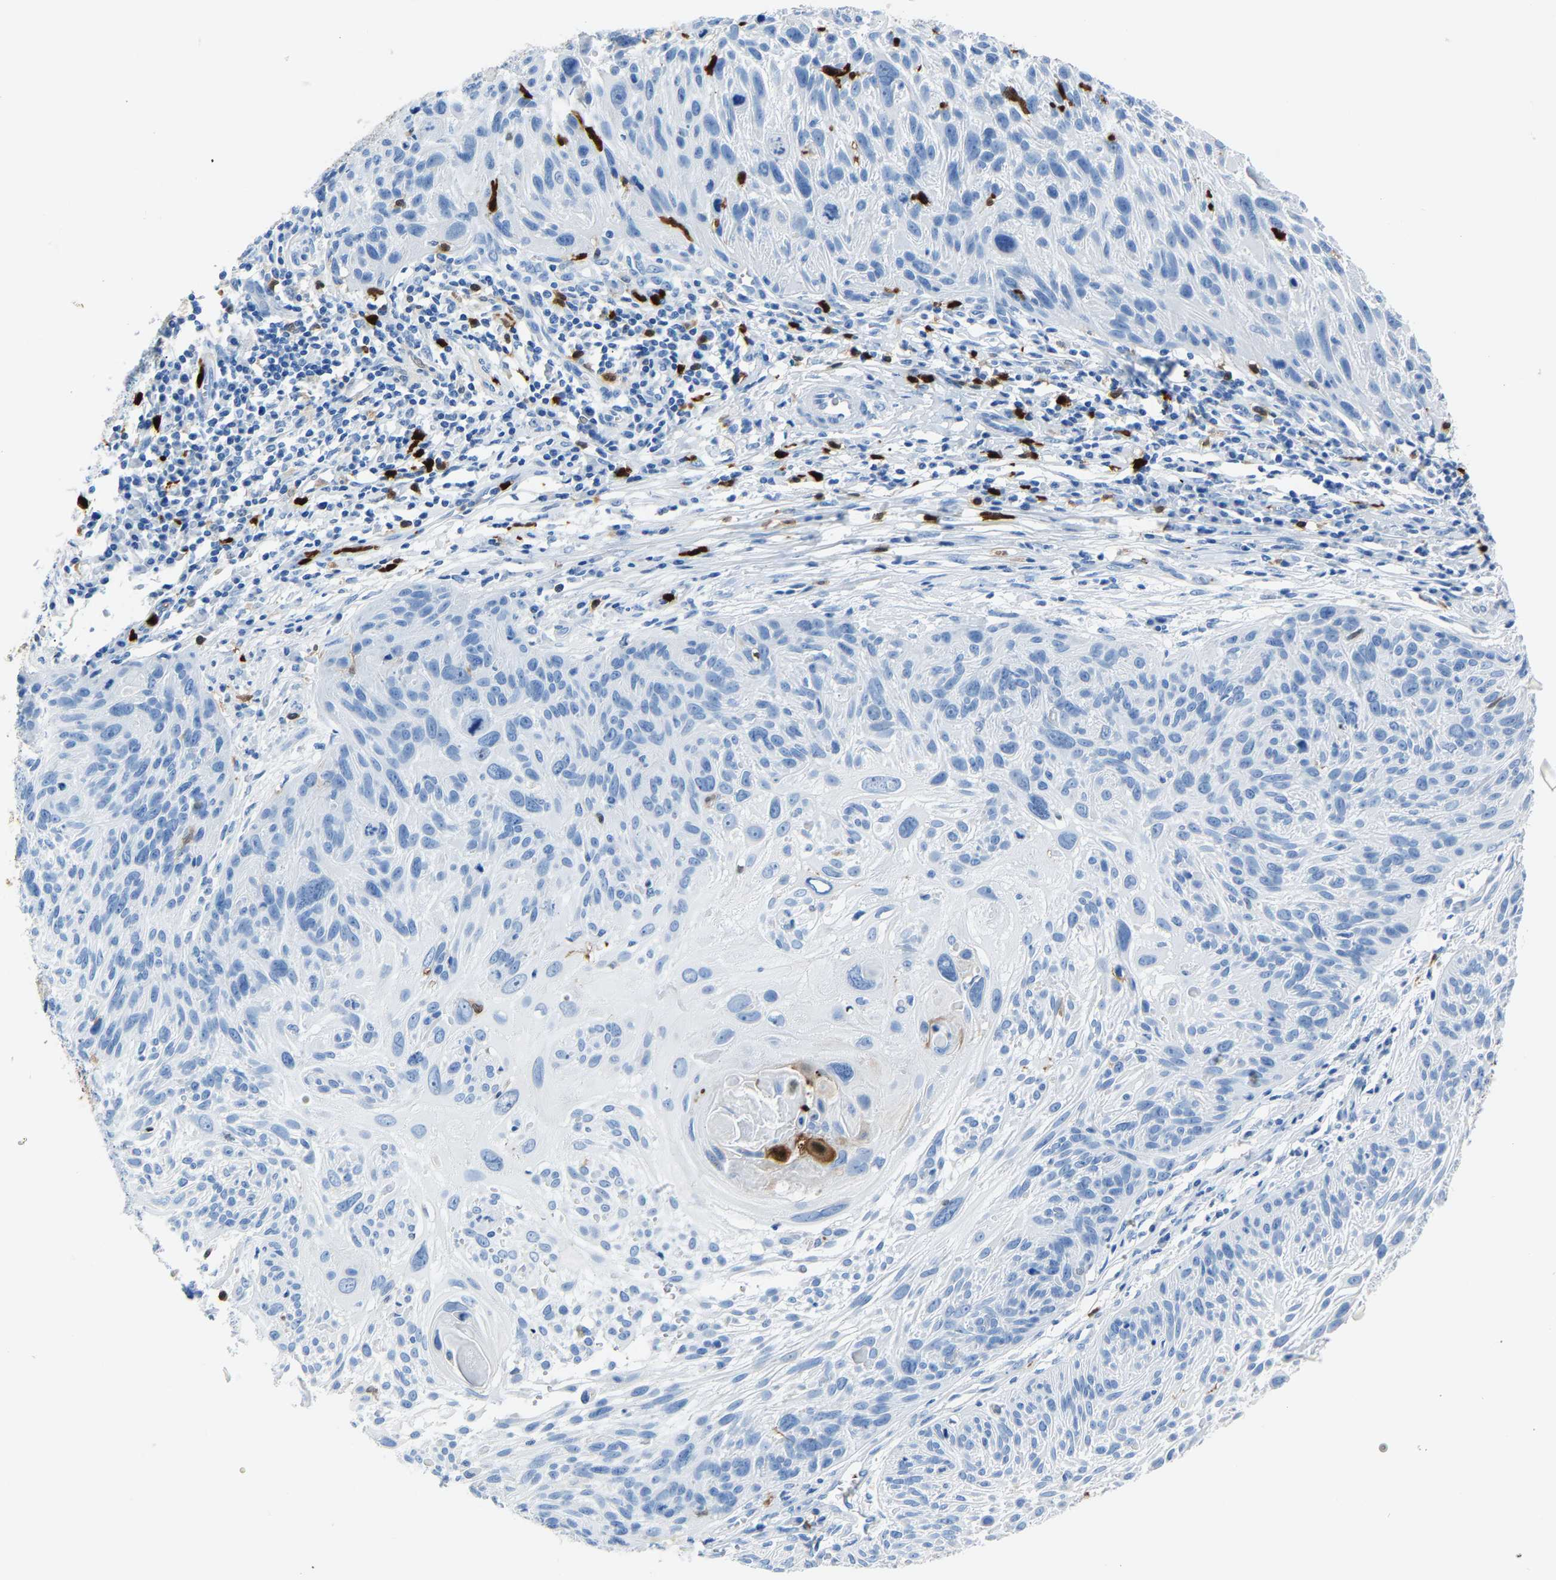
{"staining": {"intensity": "negative", "quantity": "none", "location": "none"}, "tissue": "cervical cancer", "cell_type": "Tumor cells", "image_type": "cancer", "snomed": [{"axis": "morphology", "description": "Squamous cell carcinoma, NOS"}, {"axis": "topography", "description": "Cervix"}], "caption": "Immunohistochemistry histopathology image of cervical squamous cell carcinoma stained for a protein (brown), which demonstrates no expression in tumor cells. (DAB immunohistochemistry (IHC) visualized using brightfield microscopy, high magnification).", "gene": "S100P", "patient": {"sex": "female", "age": 51}}